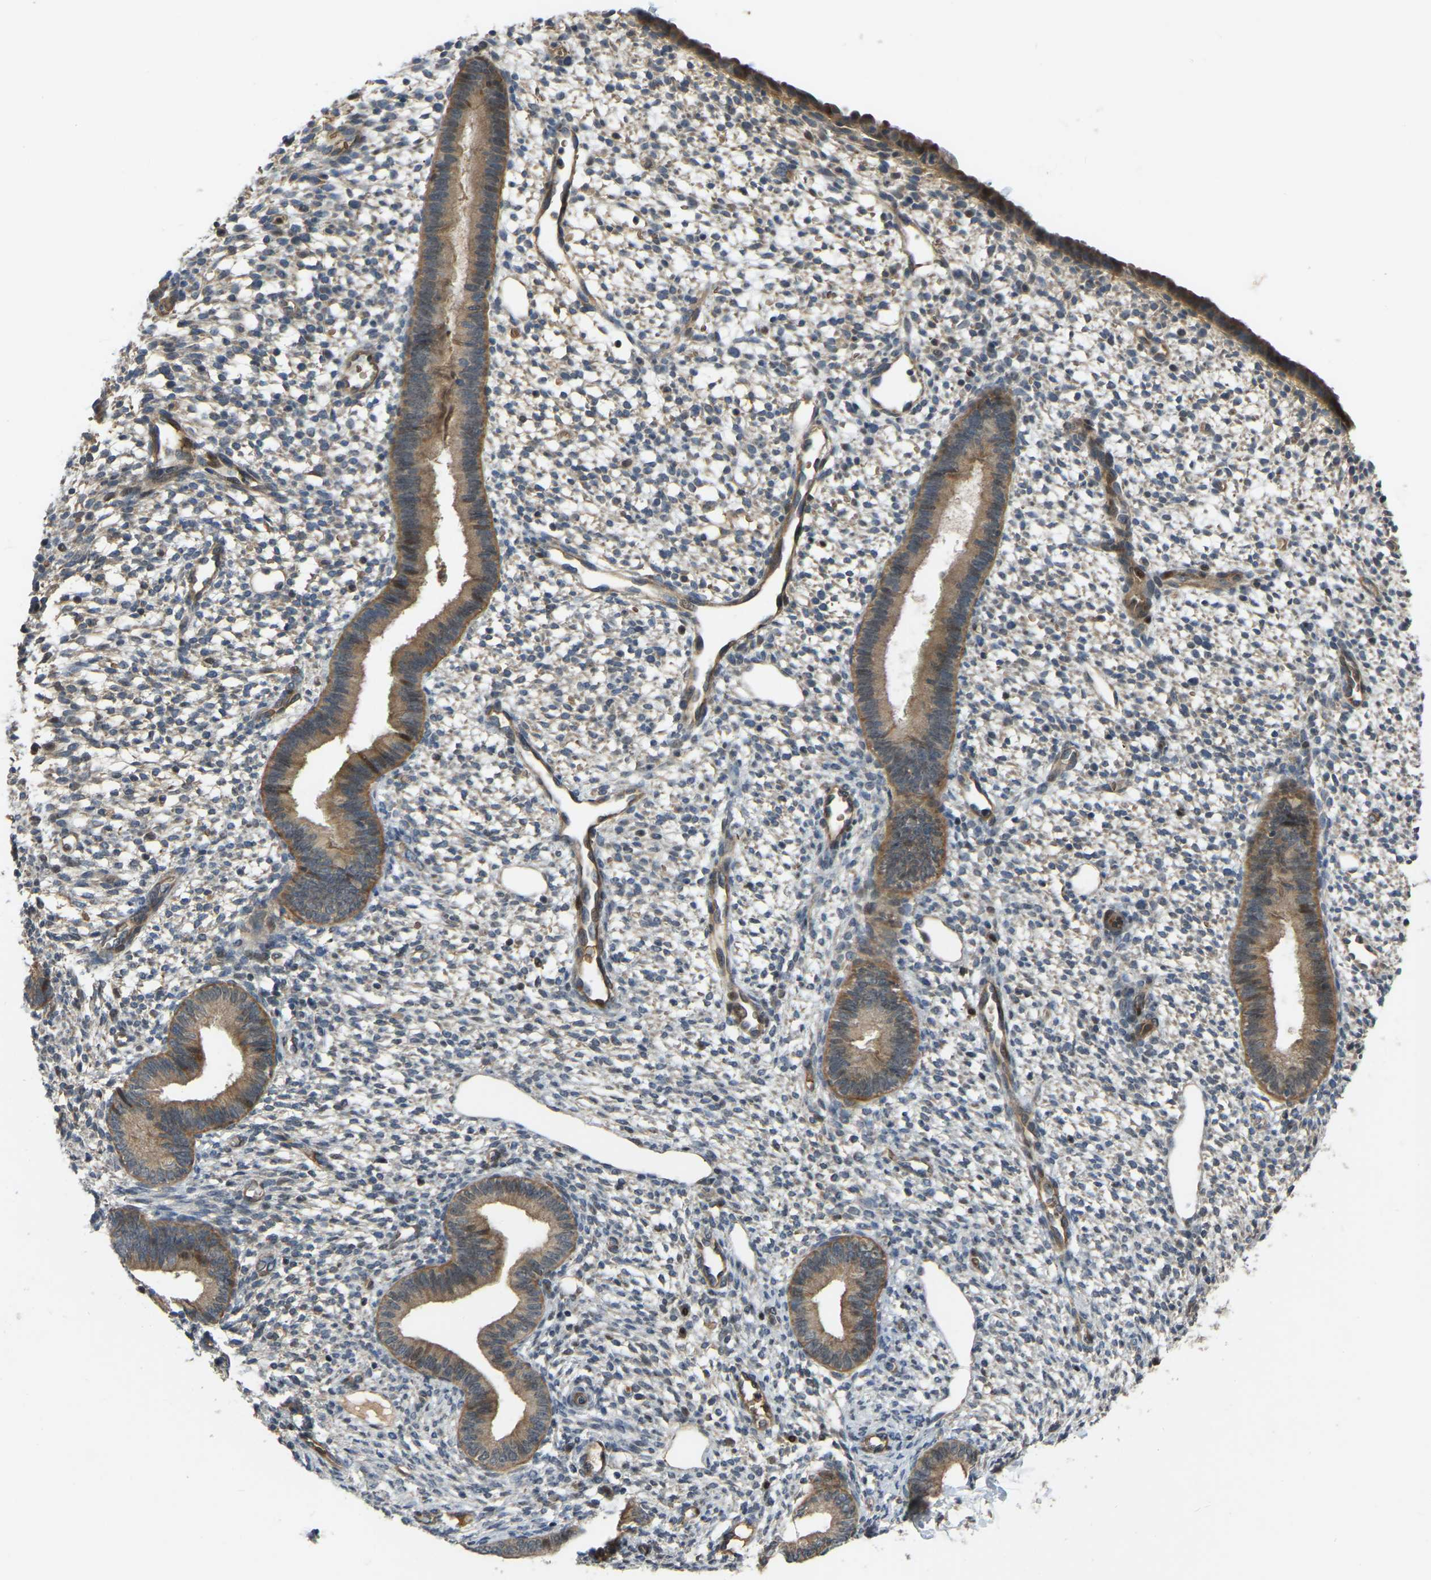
{"staining": {"intensity": "weak", "quantity": "25%-75%", "location": "cytoplasmic/membranous"}, "tissue": "endometrium", "cell_type": "Cells in endometrial stroma", "image_type": "normal", "snomed": [{"axis": "morphology", "description": "Normal tissue, NOS"}, {"axis": "topography", "description": "Endometrium"}], "caption": "Benign endometrium exhibits weak cytoplasmic/membranous expression in about 25%-75% of cells in endometrial stroma.", "gene": "C21orf91", "patient": {"sex": "female", "age": 46}}